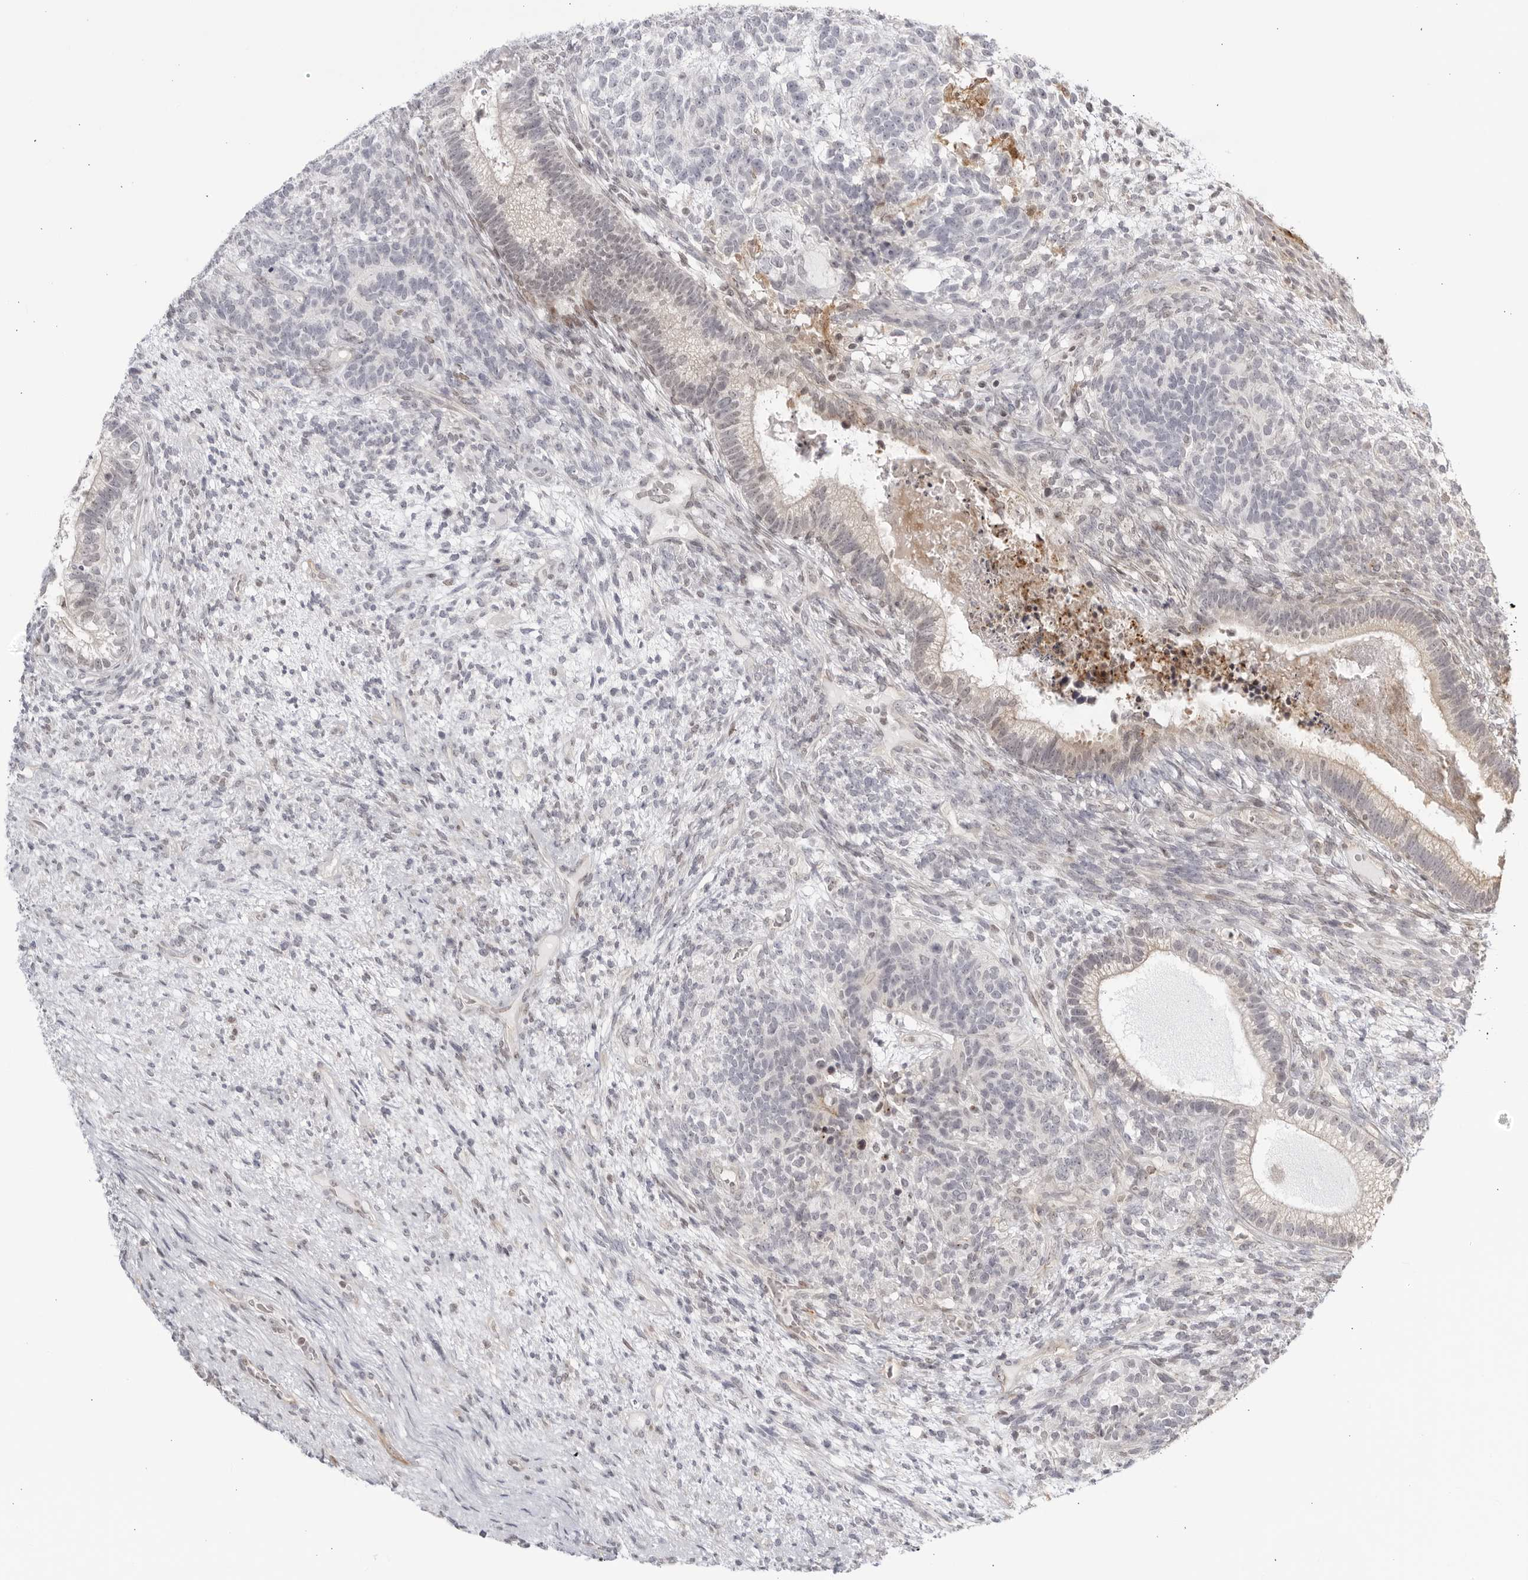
{"staining": {"intensity": "negative", "quantity": "none", "location": "none"}, "tissue": "testis cancer", "cell_type": "Tumor cells", "image_type": "cancer", "snomed": [{"axis": "morphology", "description": "Seminoma, NOS"}, {"axis": "morphology", "description": "Carcinoma, Embryonal, NOS"}, {"axis": "topography", "description": "Testis"}], "caption": "The histopathology image displays no significant expression in tumor cells of testis cancer (seminoma).", "gene": "TCF21", "patient": {"sex": "male", "age": 28}}